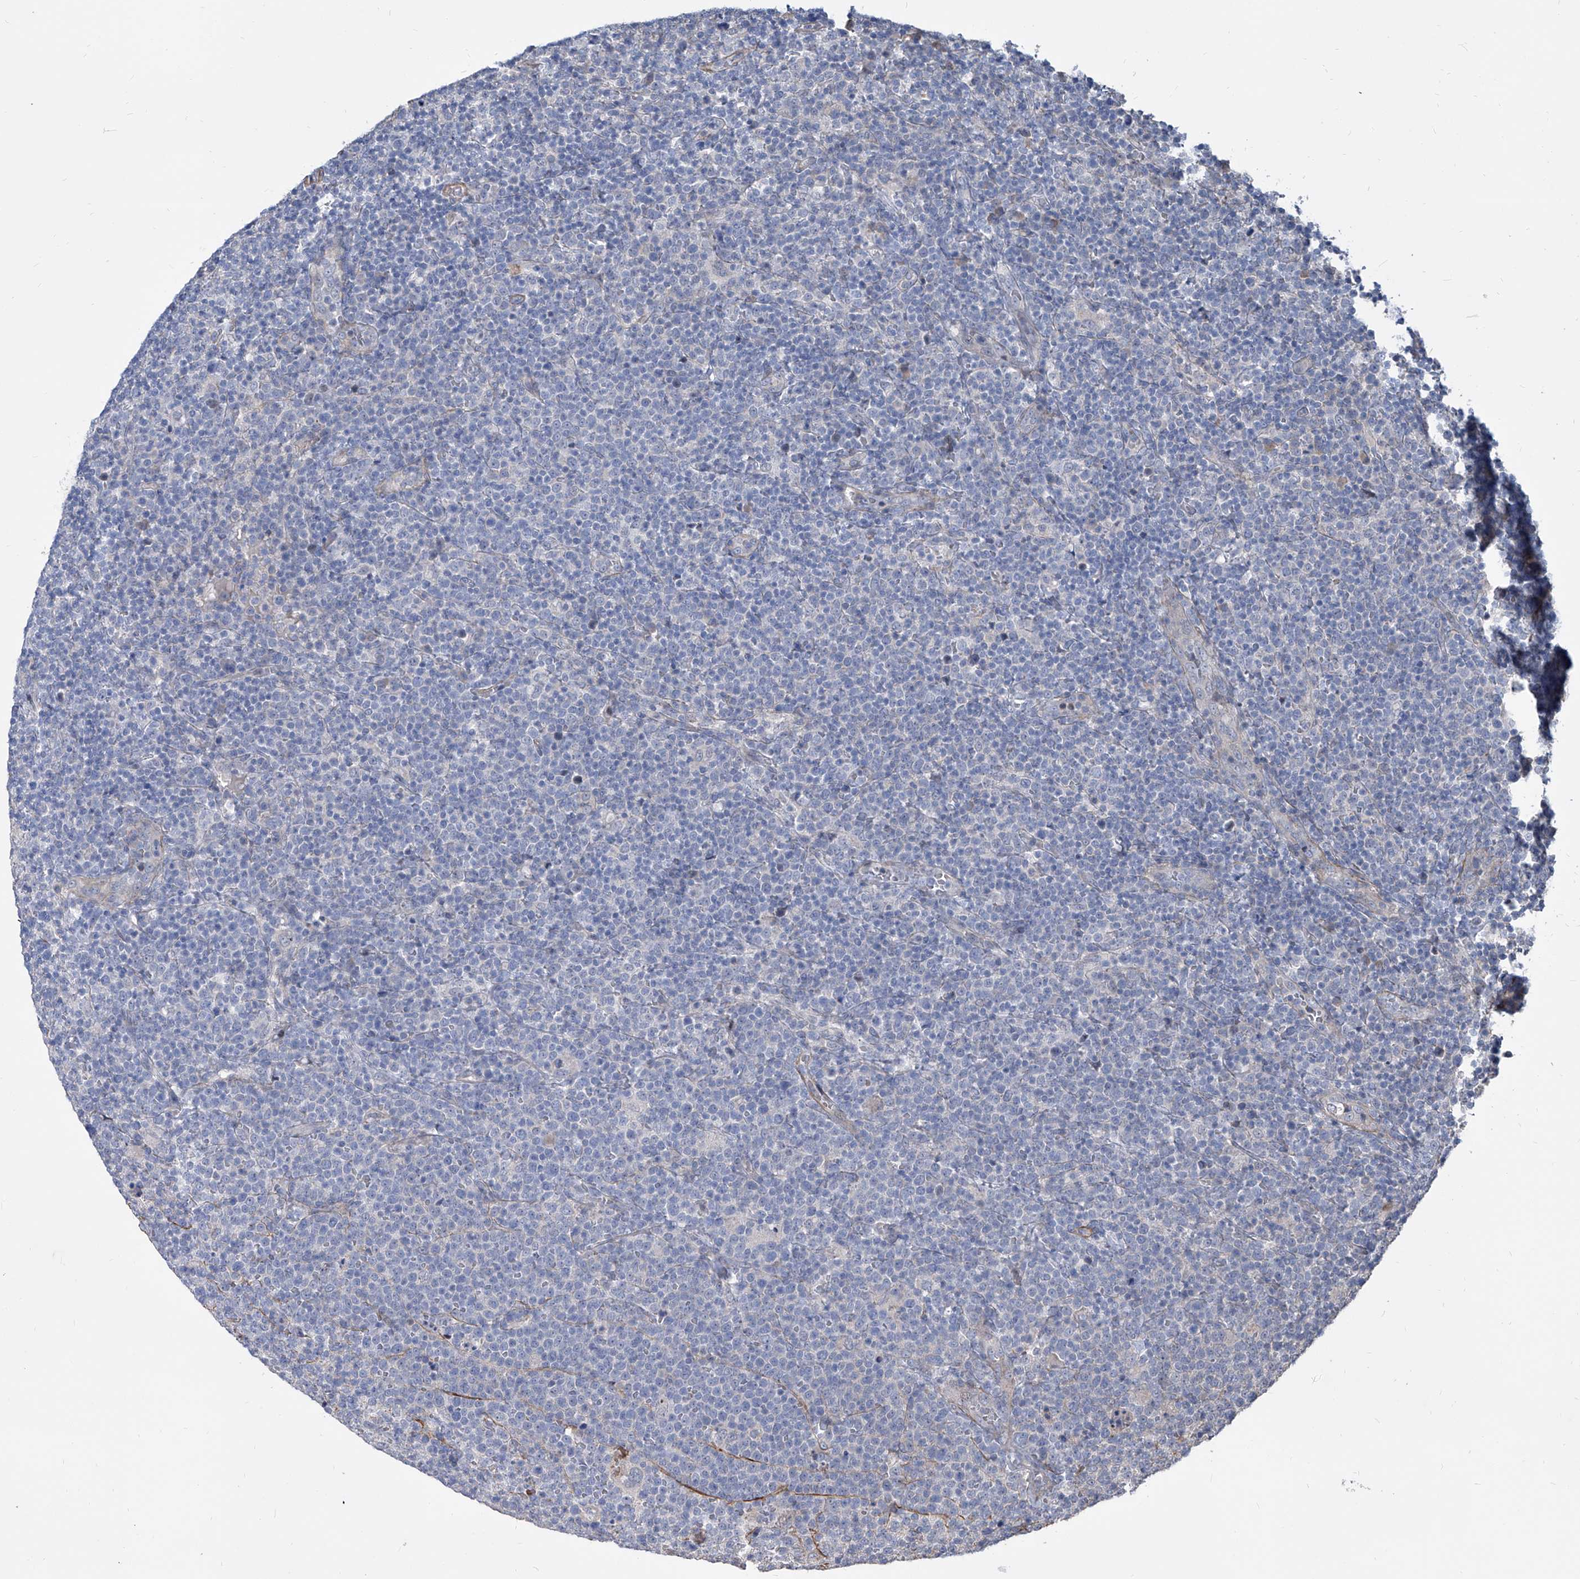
{"staining": {"intensity": "negative", "quantity": "none", "location": "none"}, "tissue": "lymphoma", "cell_type": "Tumor cells", "image_type": "cancer", "snomed": [{"axis": "morphology", "description": "Malignant lymphoma, non-Hodgkin's type, High grade"}, {"axis": "topography", "description": "Lymph node"}], "caption": "There is no significant staining in tumor cells of high-grade malignant lymphoma, non-Hodgkin's type.", "gene": "FAM83B", "patient": {"sex": "male", "age": 61}}